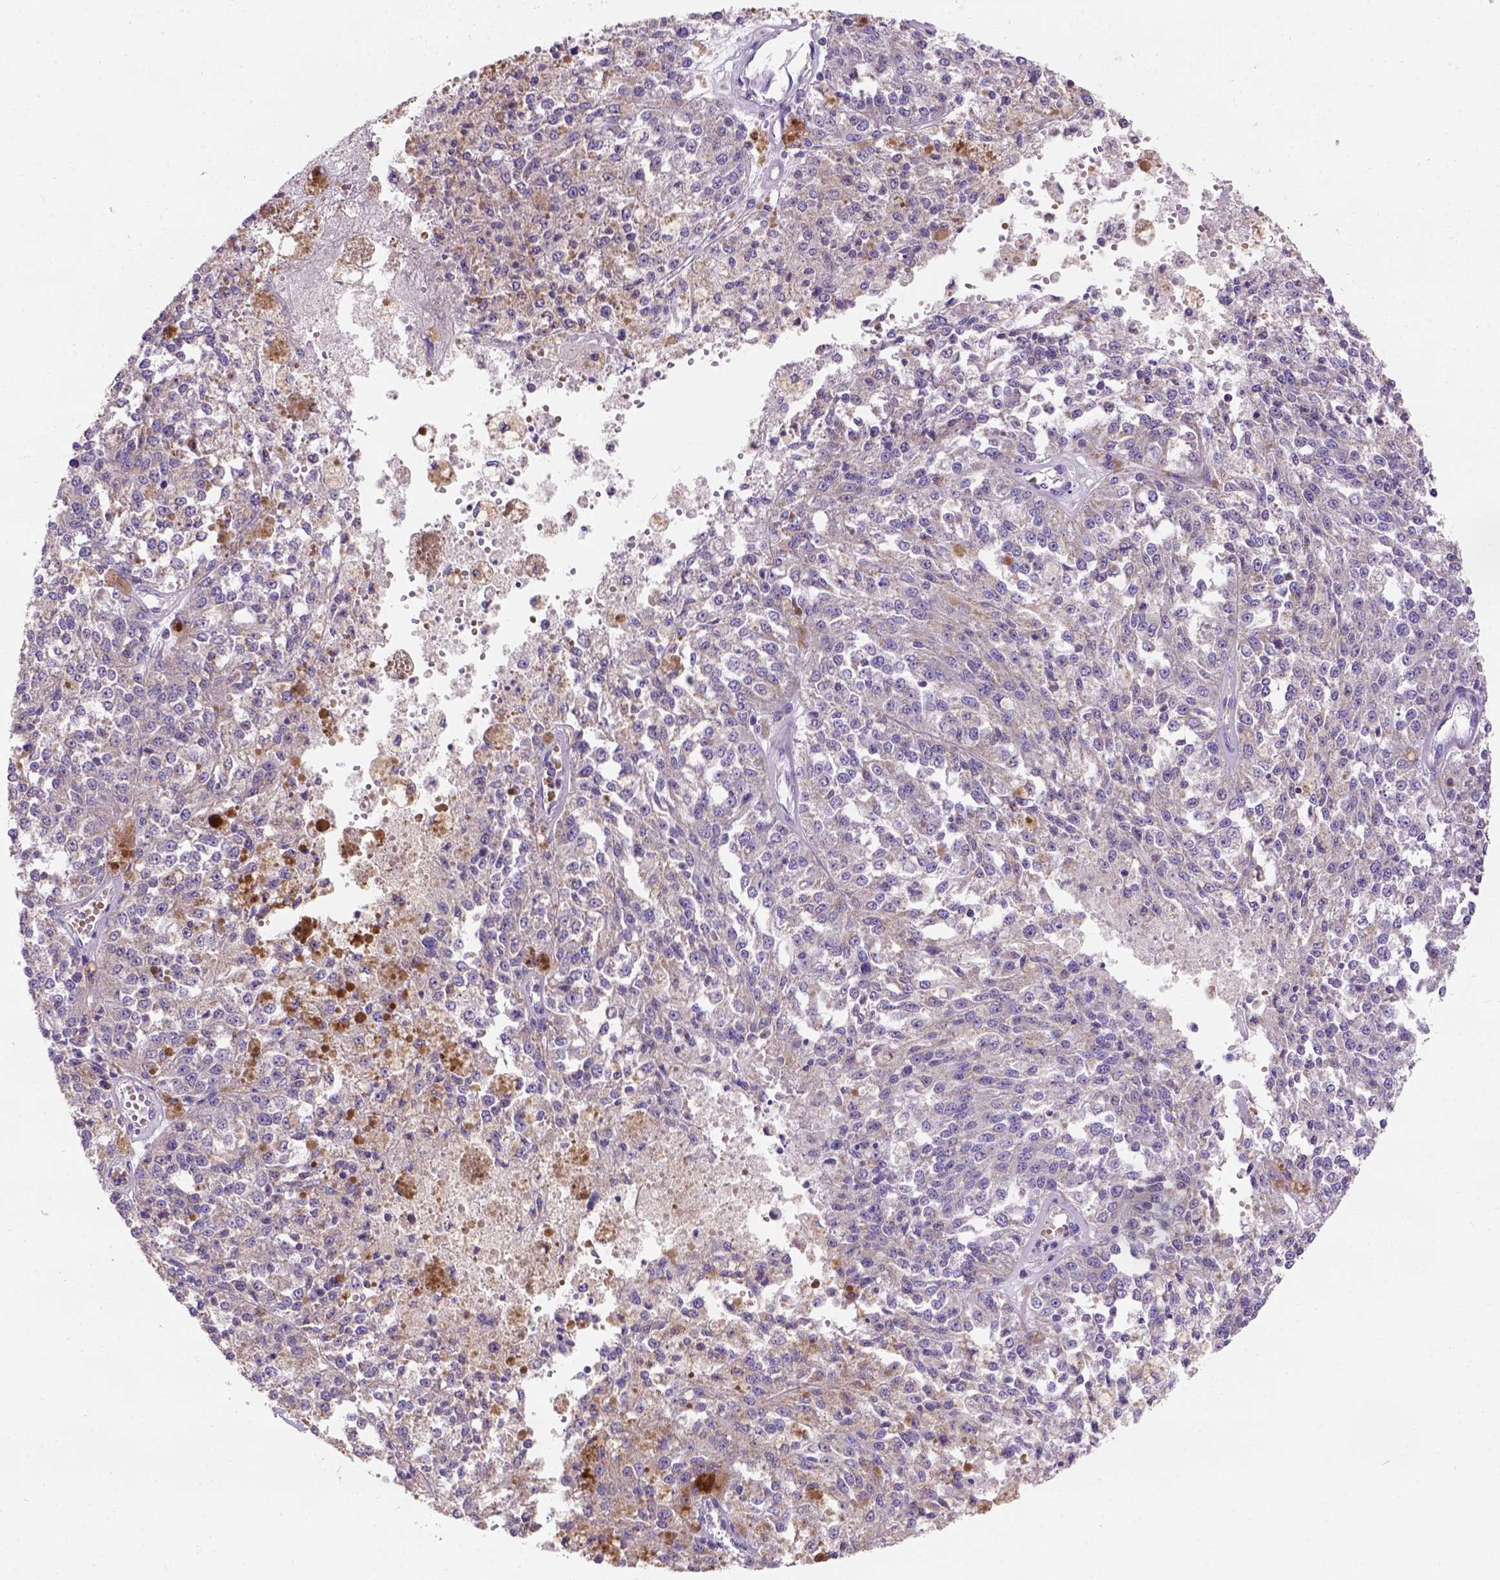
{"staining": {"intensity": "negative", "quantity": "none", "location": "none"}, "tissue": "melanoma", "cell_type": "Tumor cells", "image_type": "cancer", "snomed": [{"axis": "morphology", "description": "Malignant melanoma, Metastatic site"}, {"axis": "topography", "description": "Lymph node"}], "caption": "Immunohistochemistry image of neoplastic tissue: malignant melanoma (metastatic site) stained with DAB (3,3'-diaminobenzidine) displays no significant protein expression in tumor cells.", "gene": "L2HGDH", "patient": {"sex": "female", "age": 64}}